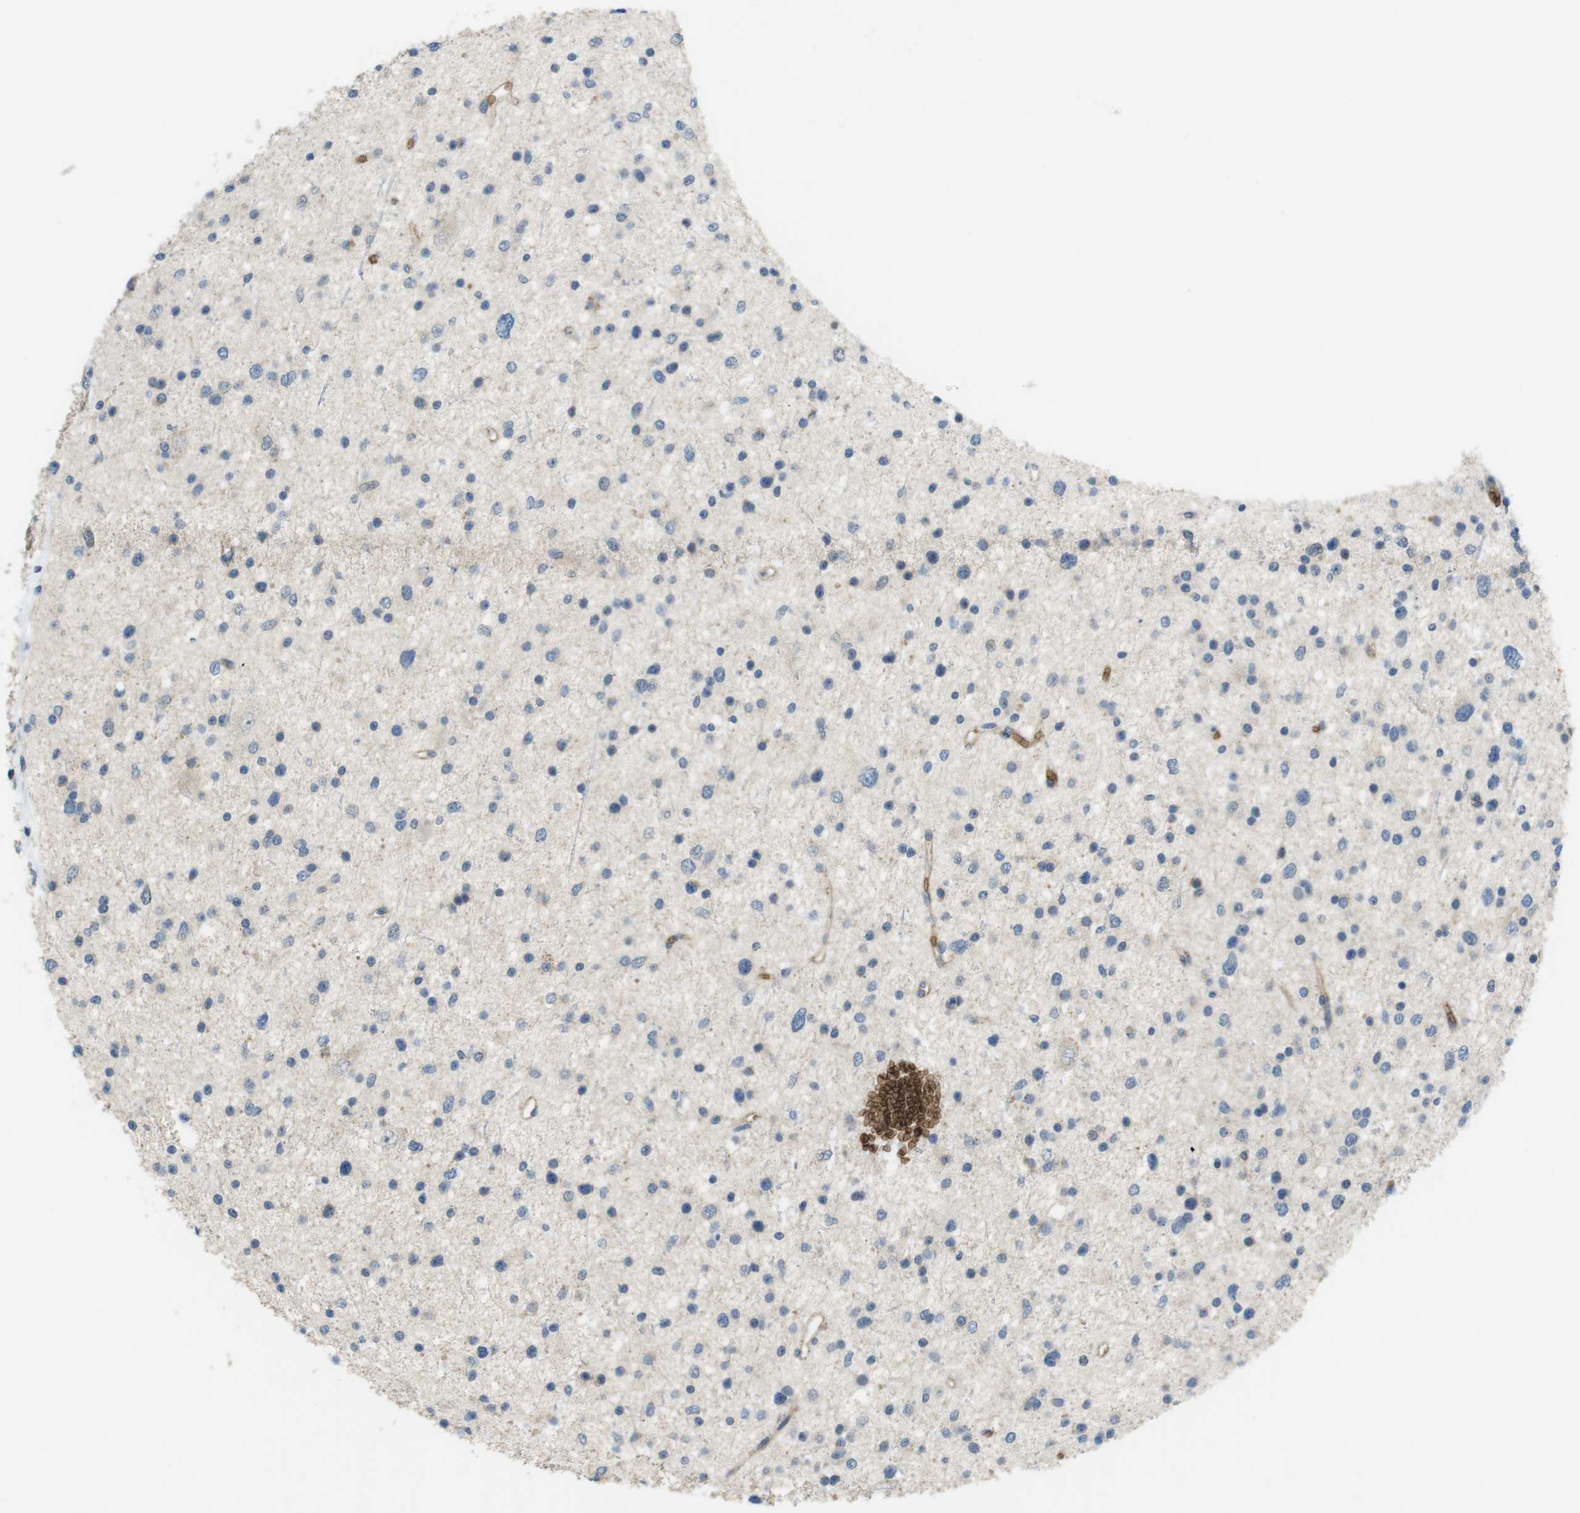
{"staining": {"intensity": "negative", "quantity": "none", "location": "none"}, "tissue": "glioma", "cell_type": "Tumor cells", "image_type": "cancer", "snomed": [{"axis": "morphology", "description": "Glioma, malignant, Low grade"}, {"axis": "topography", "description": "Brain"}], "caption": "There is no significant expression in tumor cells of low-grade glioma (malignant).", "gene": "GYPA", "patient": {"sex": "female", "age": 37}}